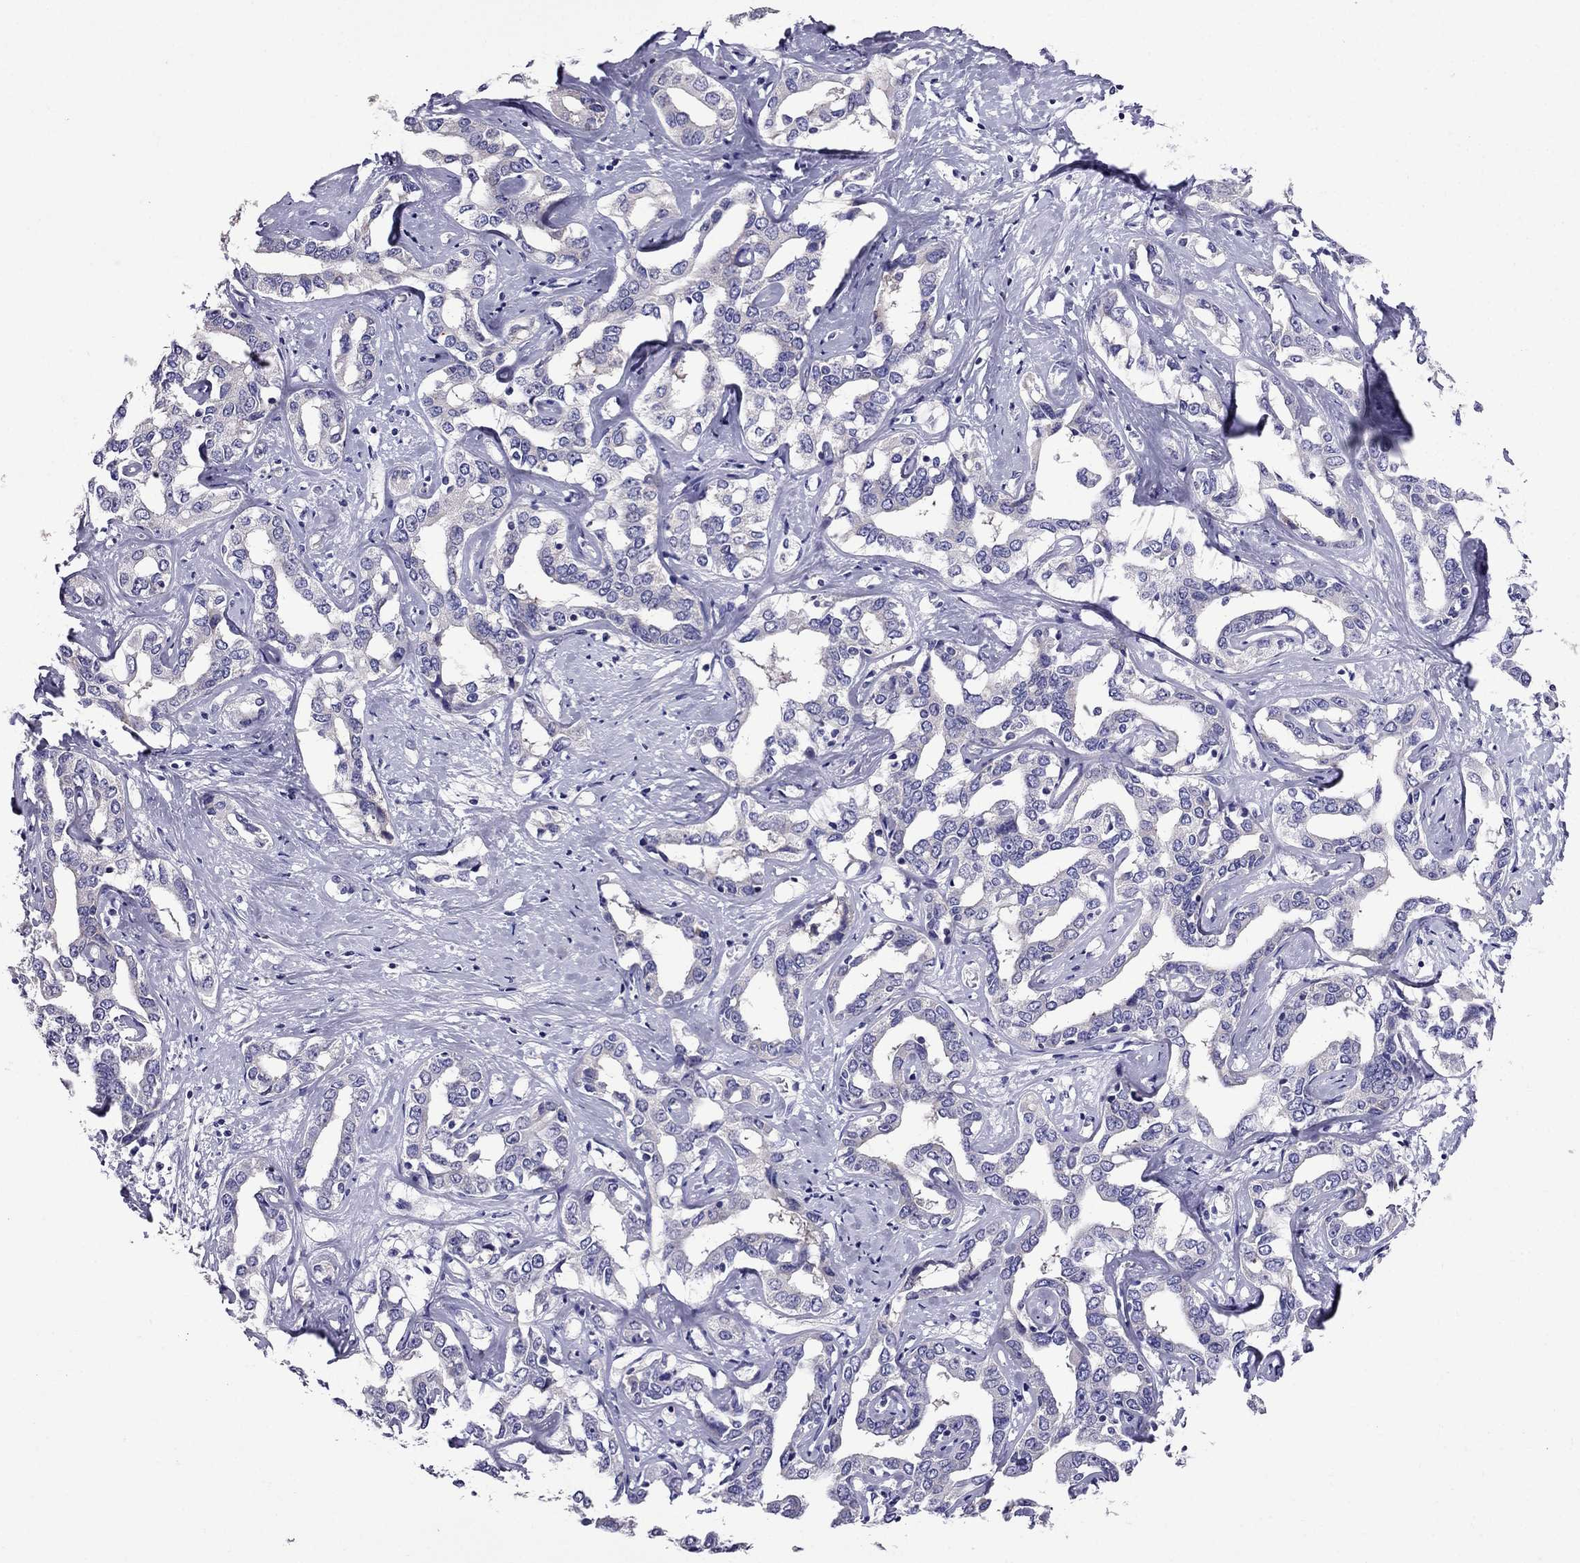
{"staining": {"intensity": "negative", "quantity": "none", "location": "none"}, "tissue": "liver cancer", "cell_type": "Tumor cells", "image_type": "cancer", "snomed": [{"axis": "morphology", "description": "Cholangiocarcinoma"}, {"axis": "topography", "description": "Liver"}], "caption": "Immunohistochemistry of liver cancer demonstrates no expression in tumor cells.", "gene": "OXCT2", "patient": {"sex": "male", "age": 59}}